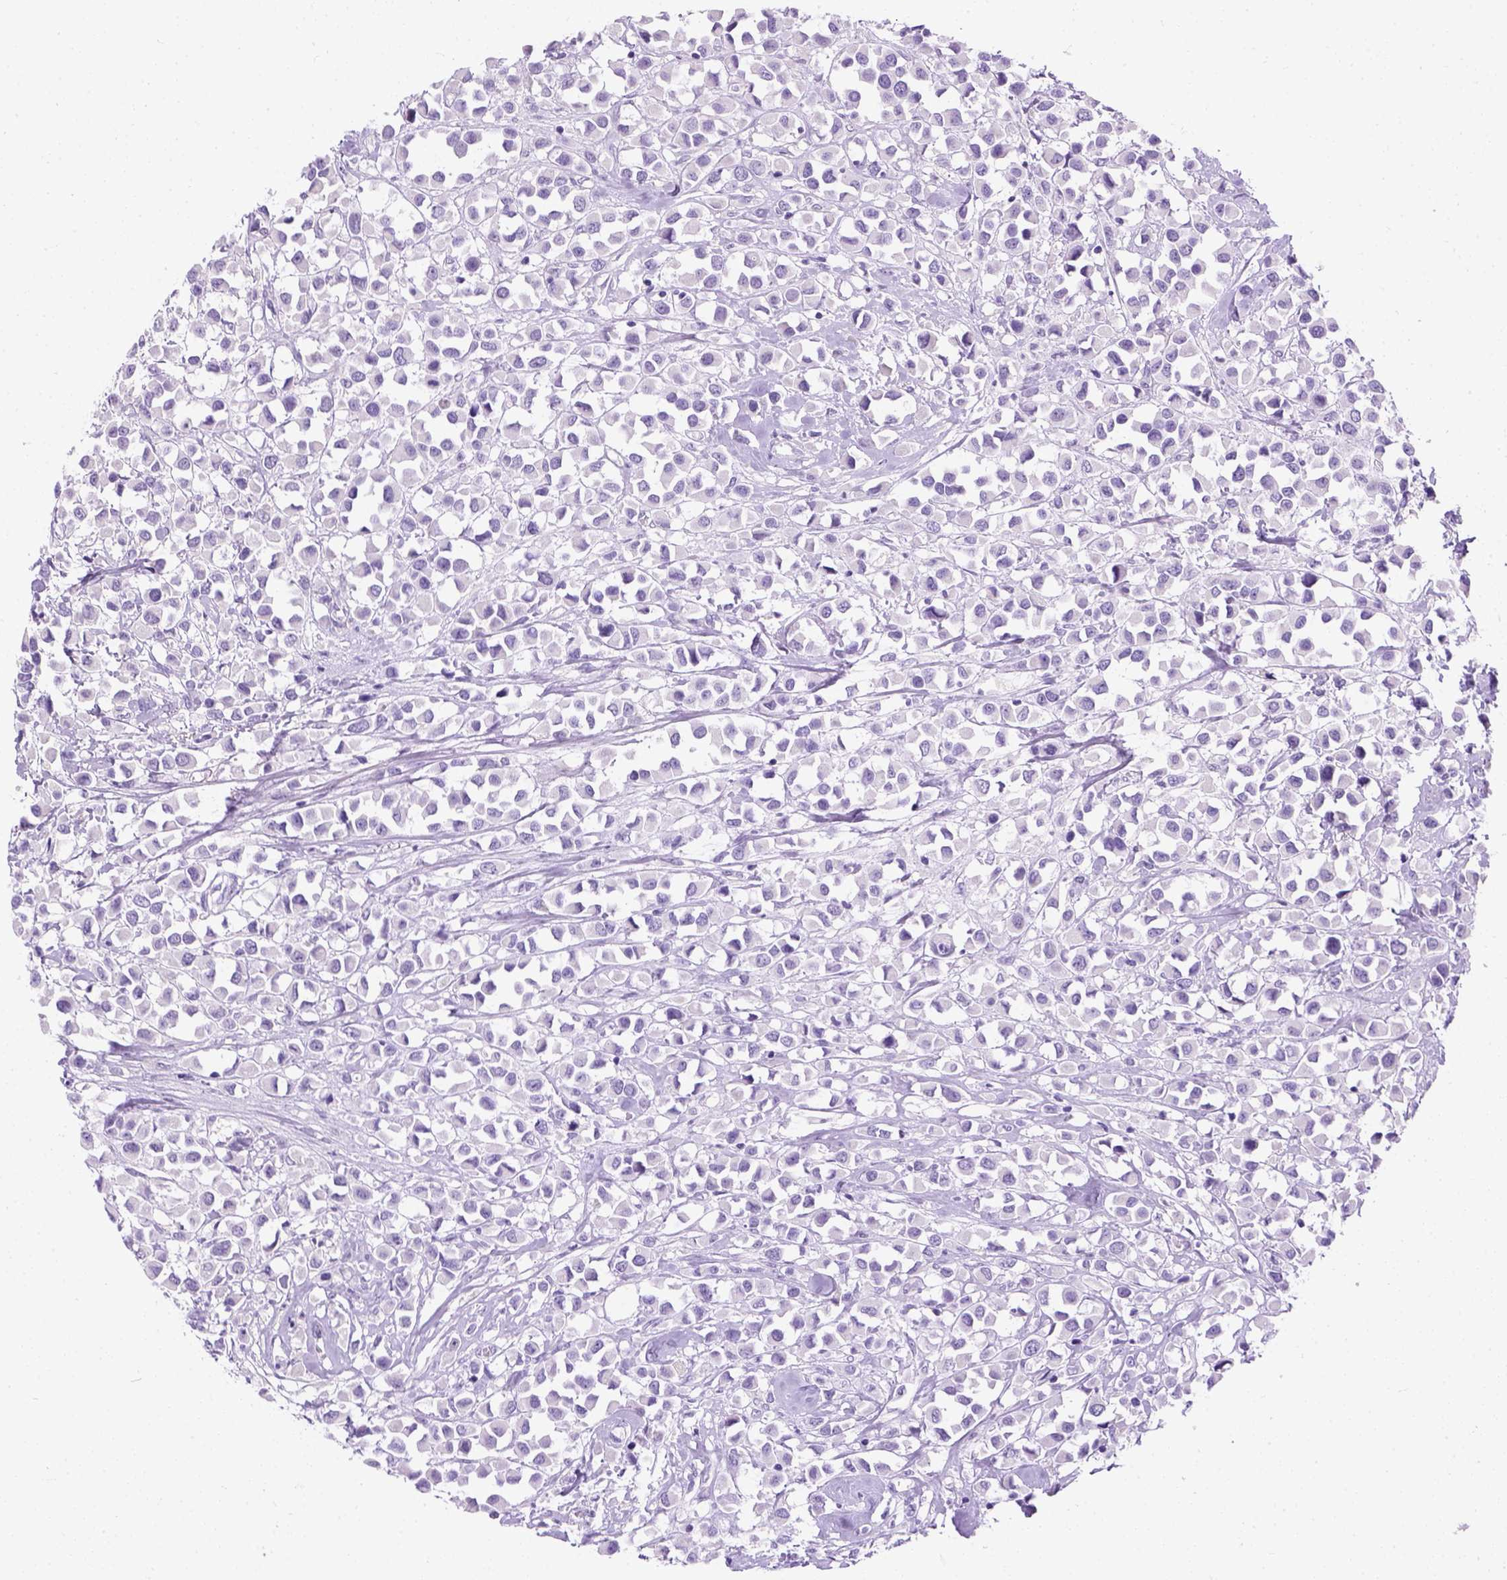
{"staining": {"intensity": "negative", "quantity": "none", "location": "none"}, "tissue": "breast cancer", "cell_type": "Tumor cells", "image_type": "cancer", "snomed": [{"axis": "morphology", "description": "Duct carcinoma"}, {"axis": "topography", "description": "Breast"}], "caption": "This is a photomicrograph of immunohistochemistry staining of invasive ductal carcinoma (breast), which shows no expression in tumor cells.", "gene": "TMEM38A", "patient": {"sex": "female", "age": 61}}